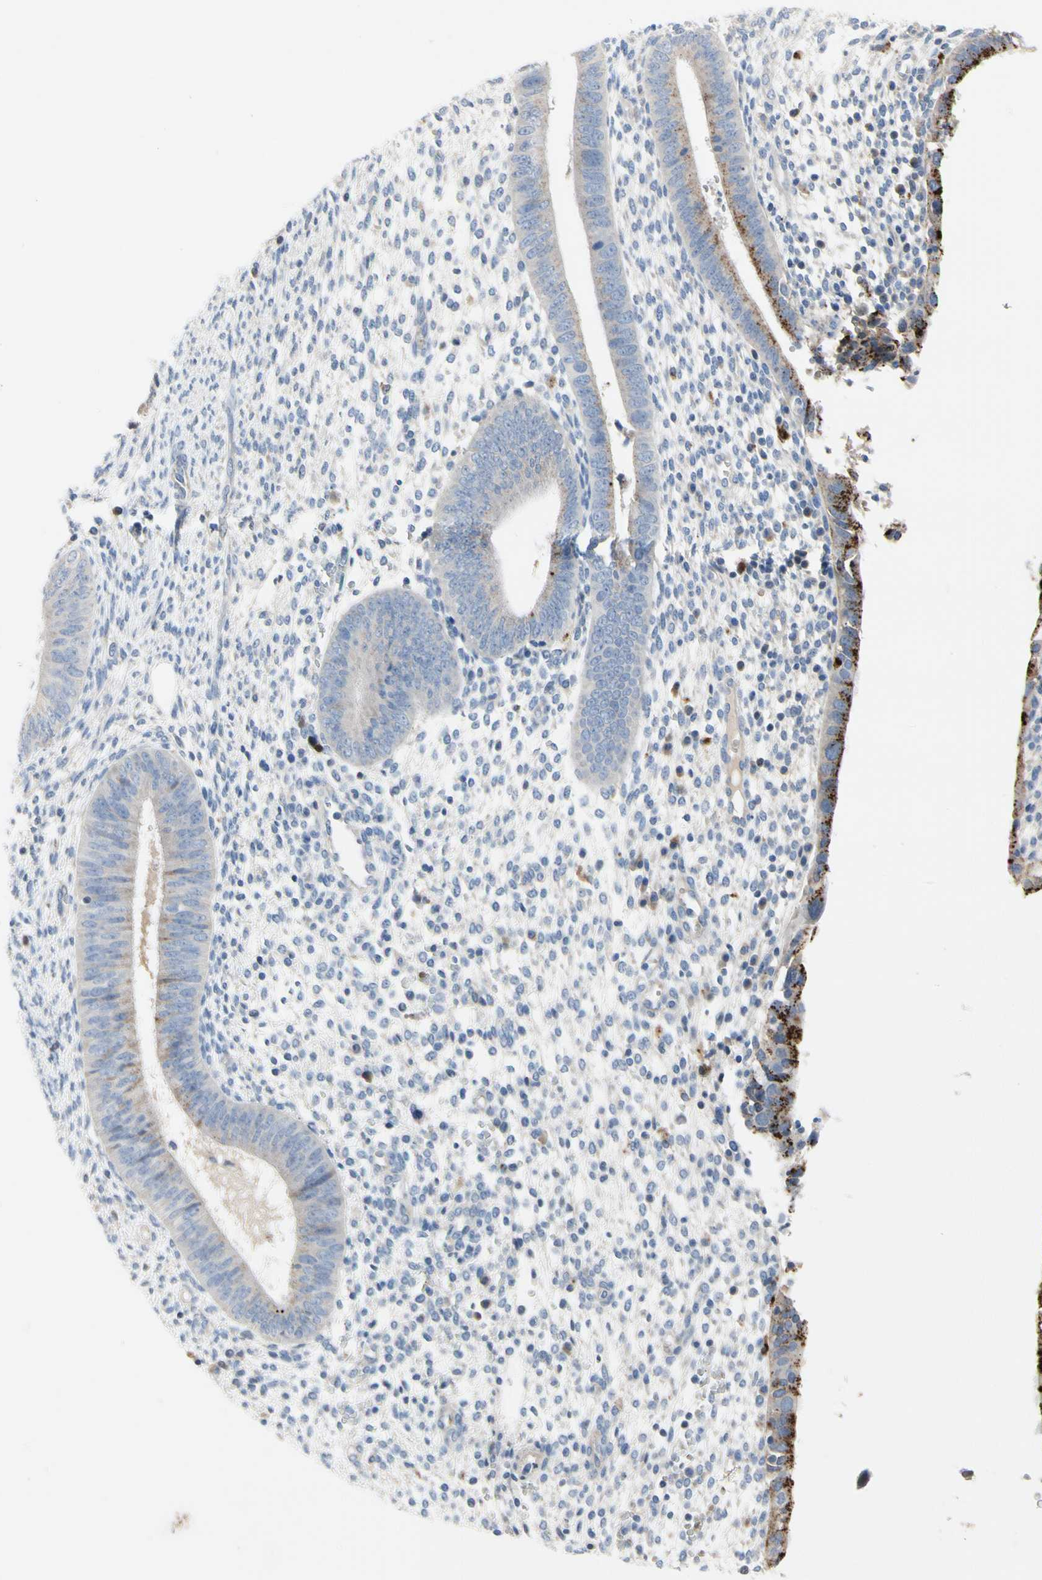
{"staining": {"intensity": "weak", "quantity": "25%-75%", "location": "cytoplasmic/membranous"}, "tissue": "endometrium", "cell_type": "Cells in endometrial stroma", "image_type": "normal", "snomed": [{"axis": "morphology", "description": "Normal tissue, NOS"}, {"axis": "topography", "description": "Endometrium"}], "caption": "Immunohistochemical staining of benign human endometrium displays 25%-75% levels of weak cytoplasmic/membranous protein expression in approximately 25%-75% of cells in endometrial stroma.", "gene": "RETSAT", "patient": {"sex": "female", "age": 35}}